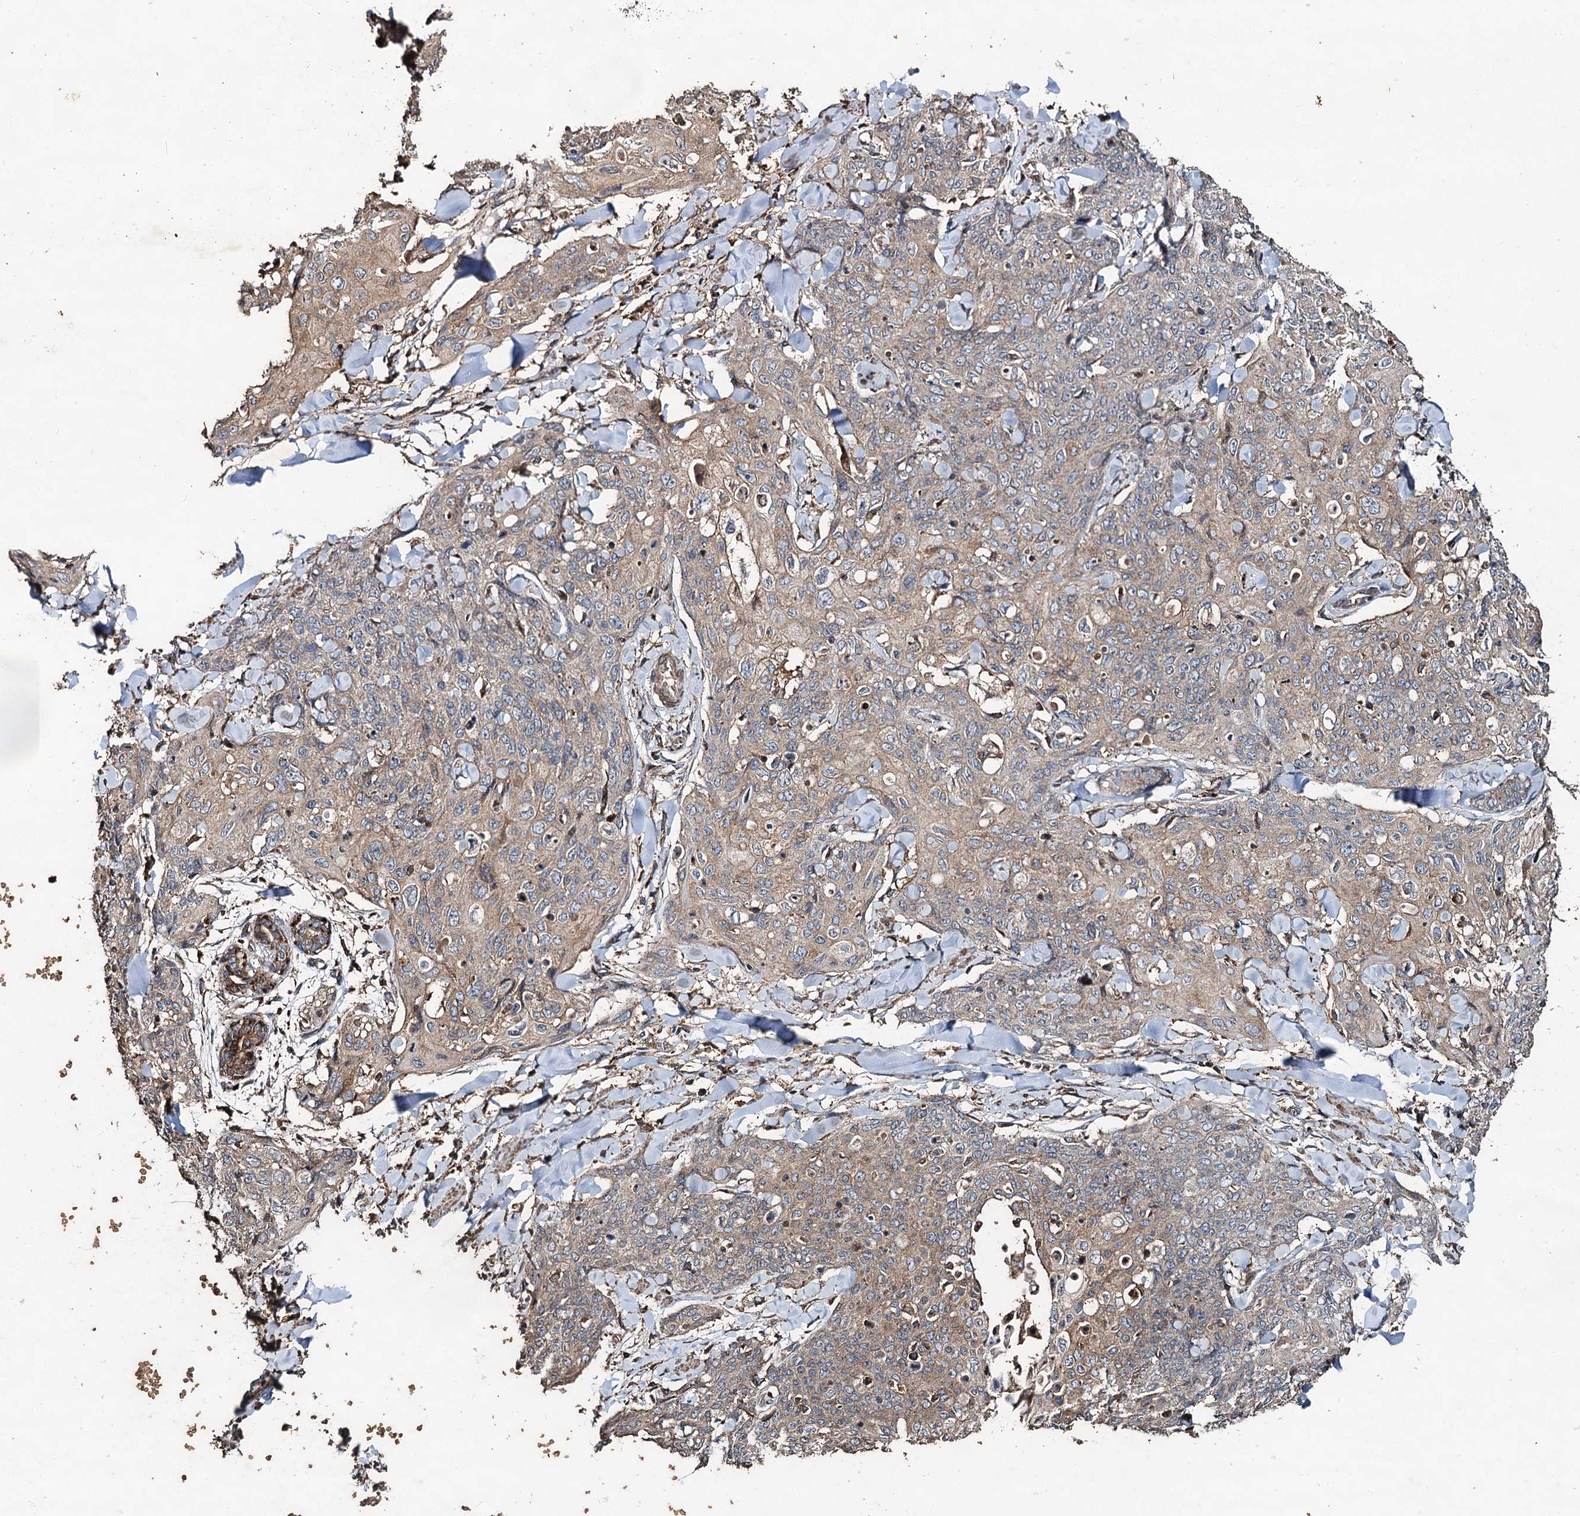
{"staining": {"intensity": "weak", "quantity": "<25%", "location": "cytoplasmic/membranous"}, "tissue": "skin cancer", "cell_type": "Tumor cells", "image_type": "cancer", "snomed": [{"axis": "morphology", "description": "Squamous cell carcinoma, NOS"}, {"axis": "topography", "description": "Skin"}, {"axis": "topography", "description": "Vulva"}], "caption": "The immunohistochemistry histopathology image has no significant positivity in tumor cells of skin cancer tissue. The staining was performed using DAB to visualize the protein expression in brown, while the nuclei were stained in blue with hematoxylin (Magnification: 20x).", "gene": "NOTCH2NLA", "patient": {"sex": "female", "age": 85}}